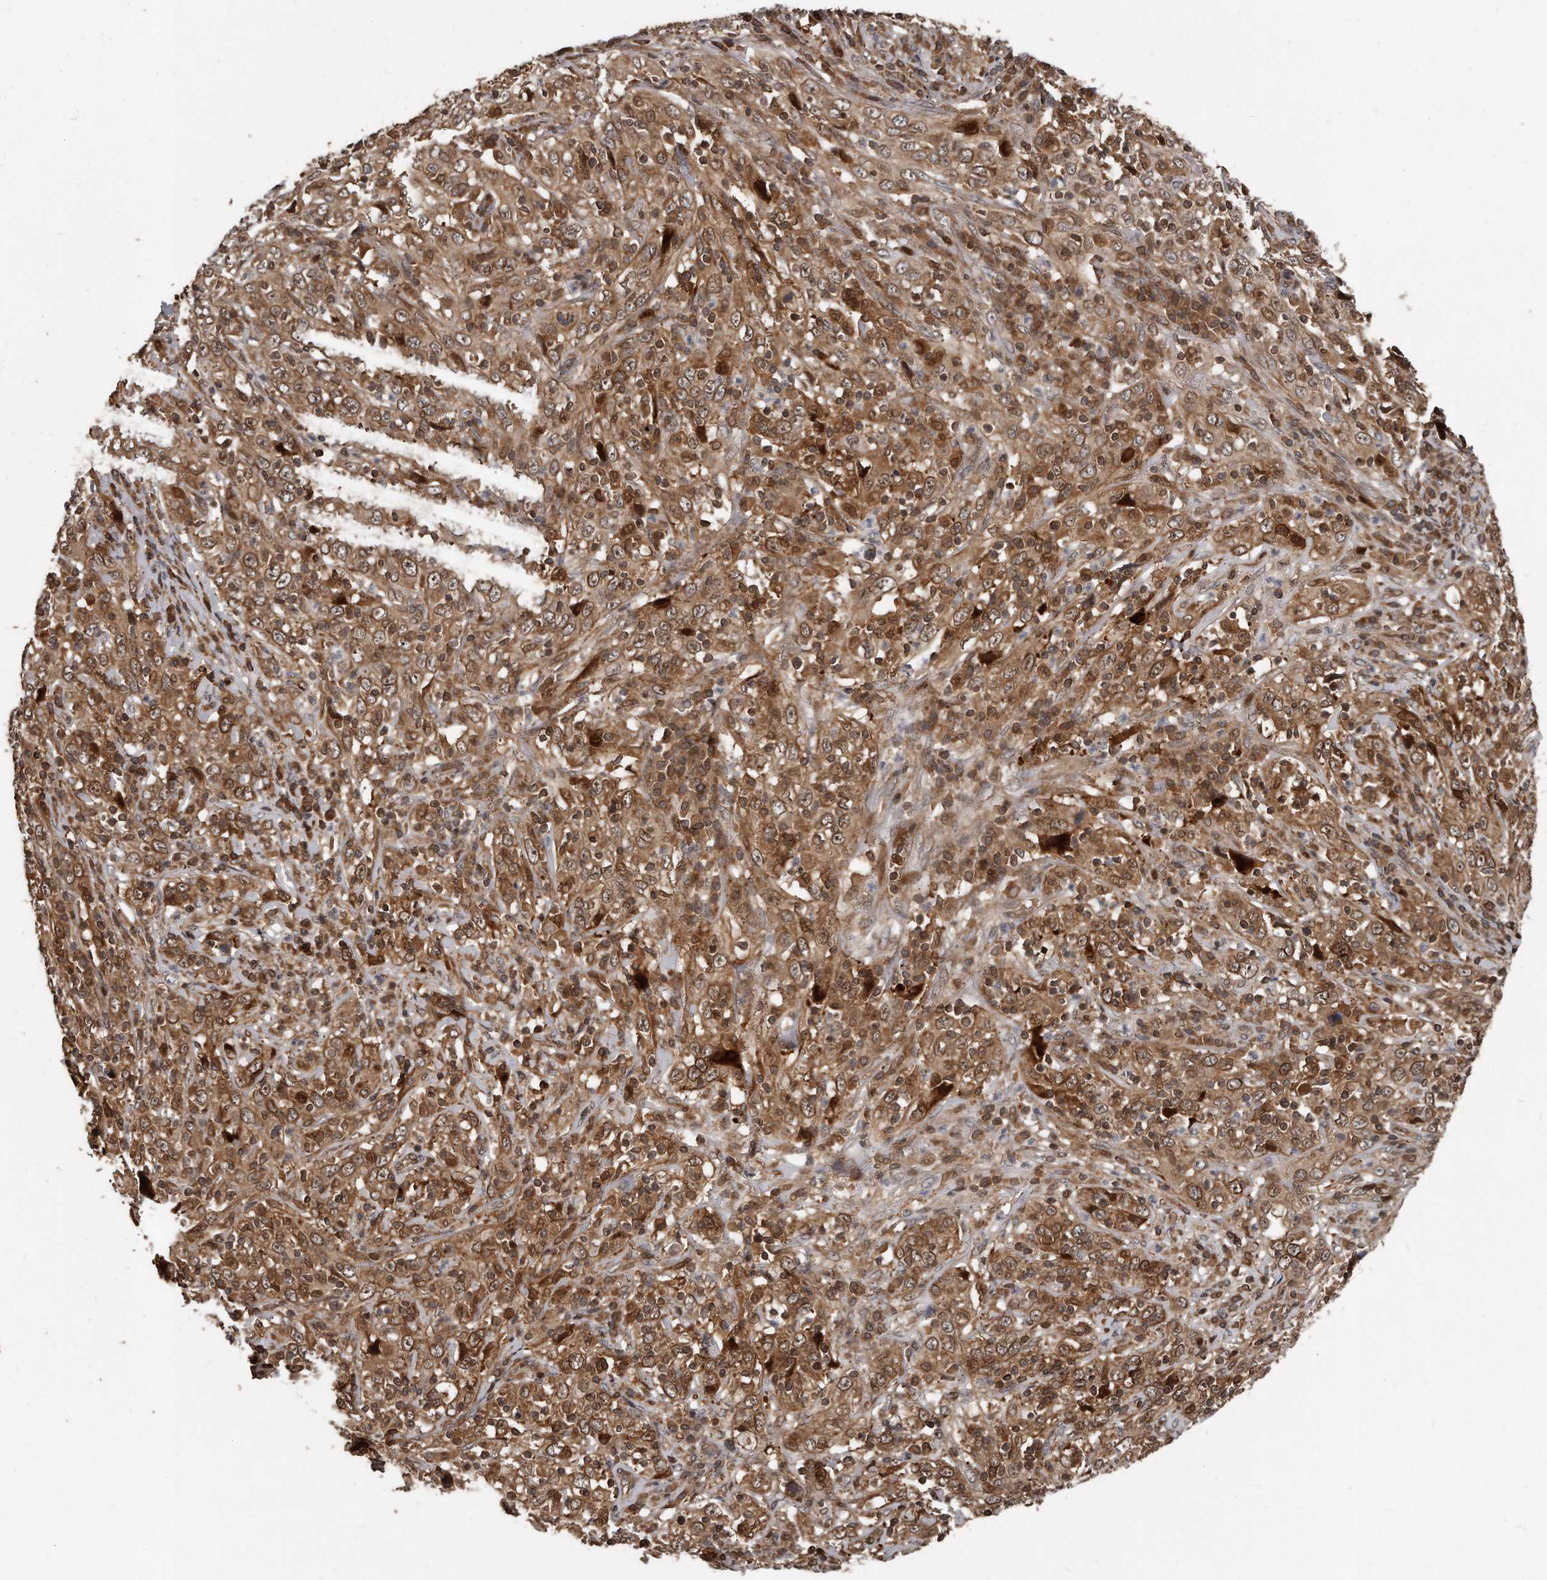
{"staining": {"intensity": "strong", "quantity": ">75%", "location": "cytoplasmic/membranous,nuclear"}, "tissue": "cervical cancer", "cell_type": "Tumor cells", "image_type": "cancer", "snomed": [{"axis": "morphology", "description": "Squamous cell carcinoma, NOS"}, {"axis": "topography", "description": "Cervix"}], "caption": "Approximately >75% of tumor cells in human squamous cell carcinoma (cervical) demonstrate strong cytoplasmic/membranous and nuclear protein expression as visualized by brown immunohistochemical staining.", "gene": "GCH1", "patient": {"sex": "female", "age": 46}}